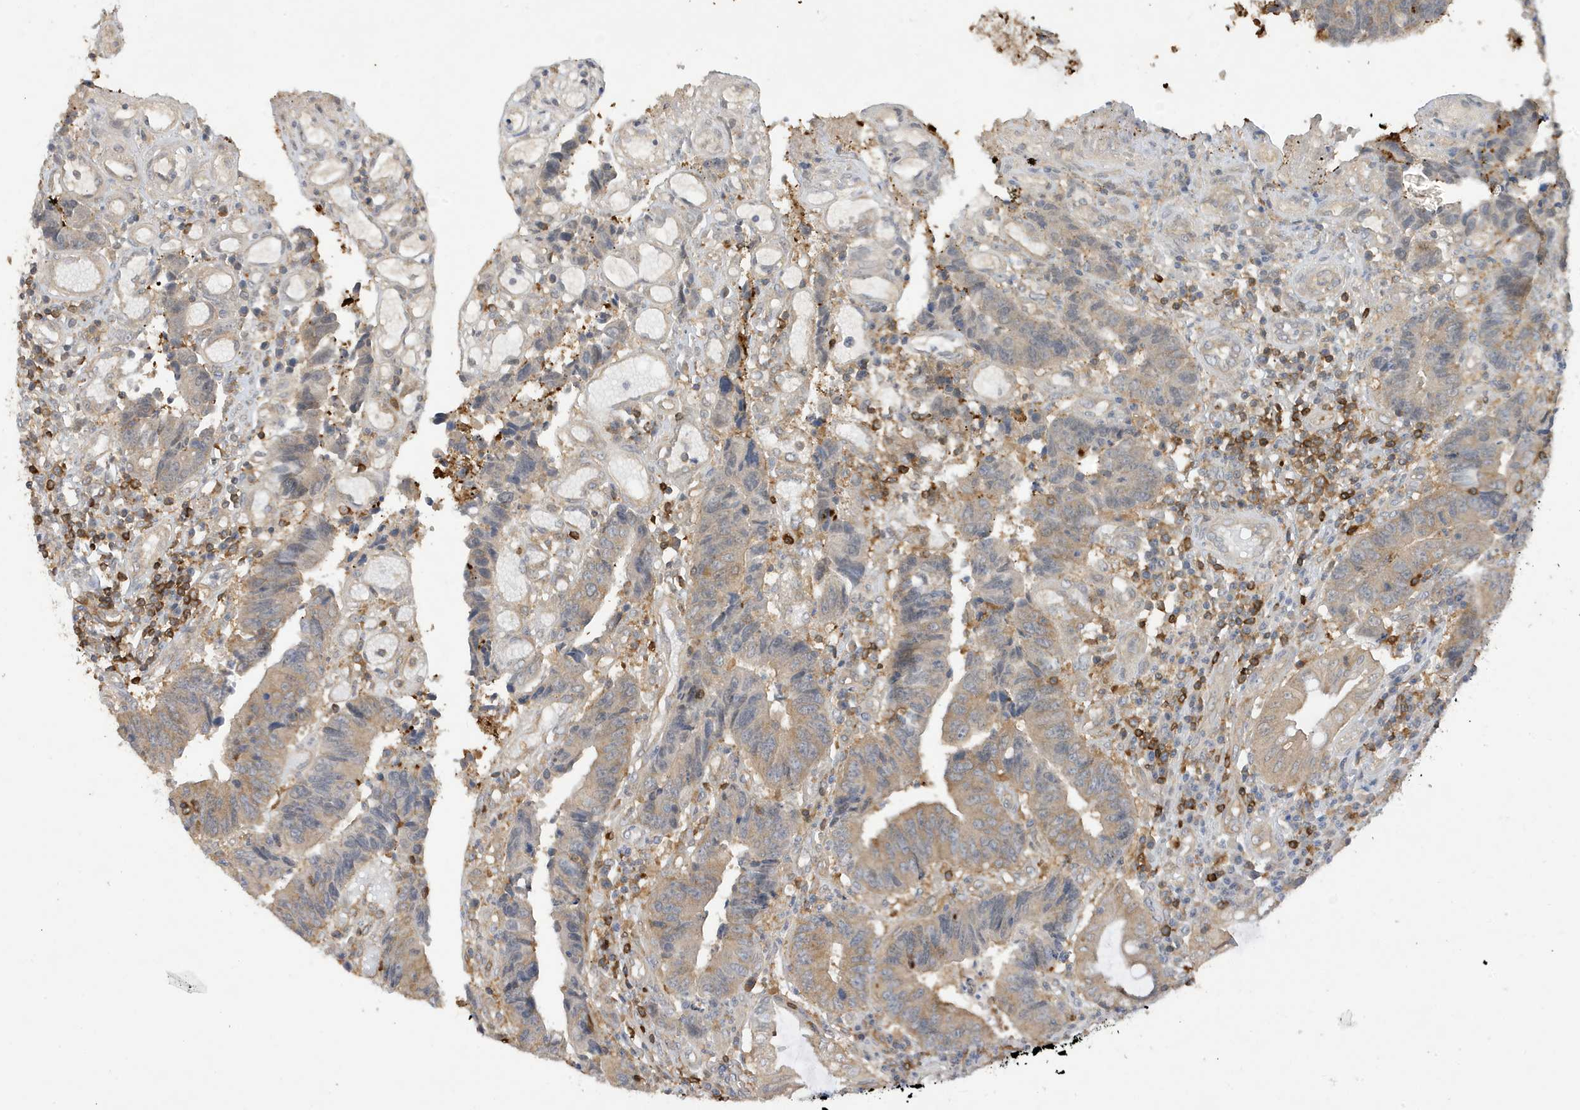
{"staining": {"intensity": "weak", "quantity": "<25%", "location": "cytoplasmic/membranous"}, "tissue": "colorectal cancer", "cell_type": "Tumor cells", "image_type": "cancer", "snomed": [{"axis": "morphology", "description": "Adenocarcinoma, NOS"}, {"axis": "topography", "description": "Rectum"}], "caption": "Protein analysis of adenocarcinoma (colorectal) demonstrates no significant staining in tumor cells.", "gene": "PHACTR2", "patient": {"sex": "male", "age": 84}}